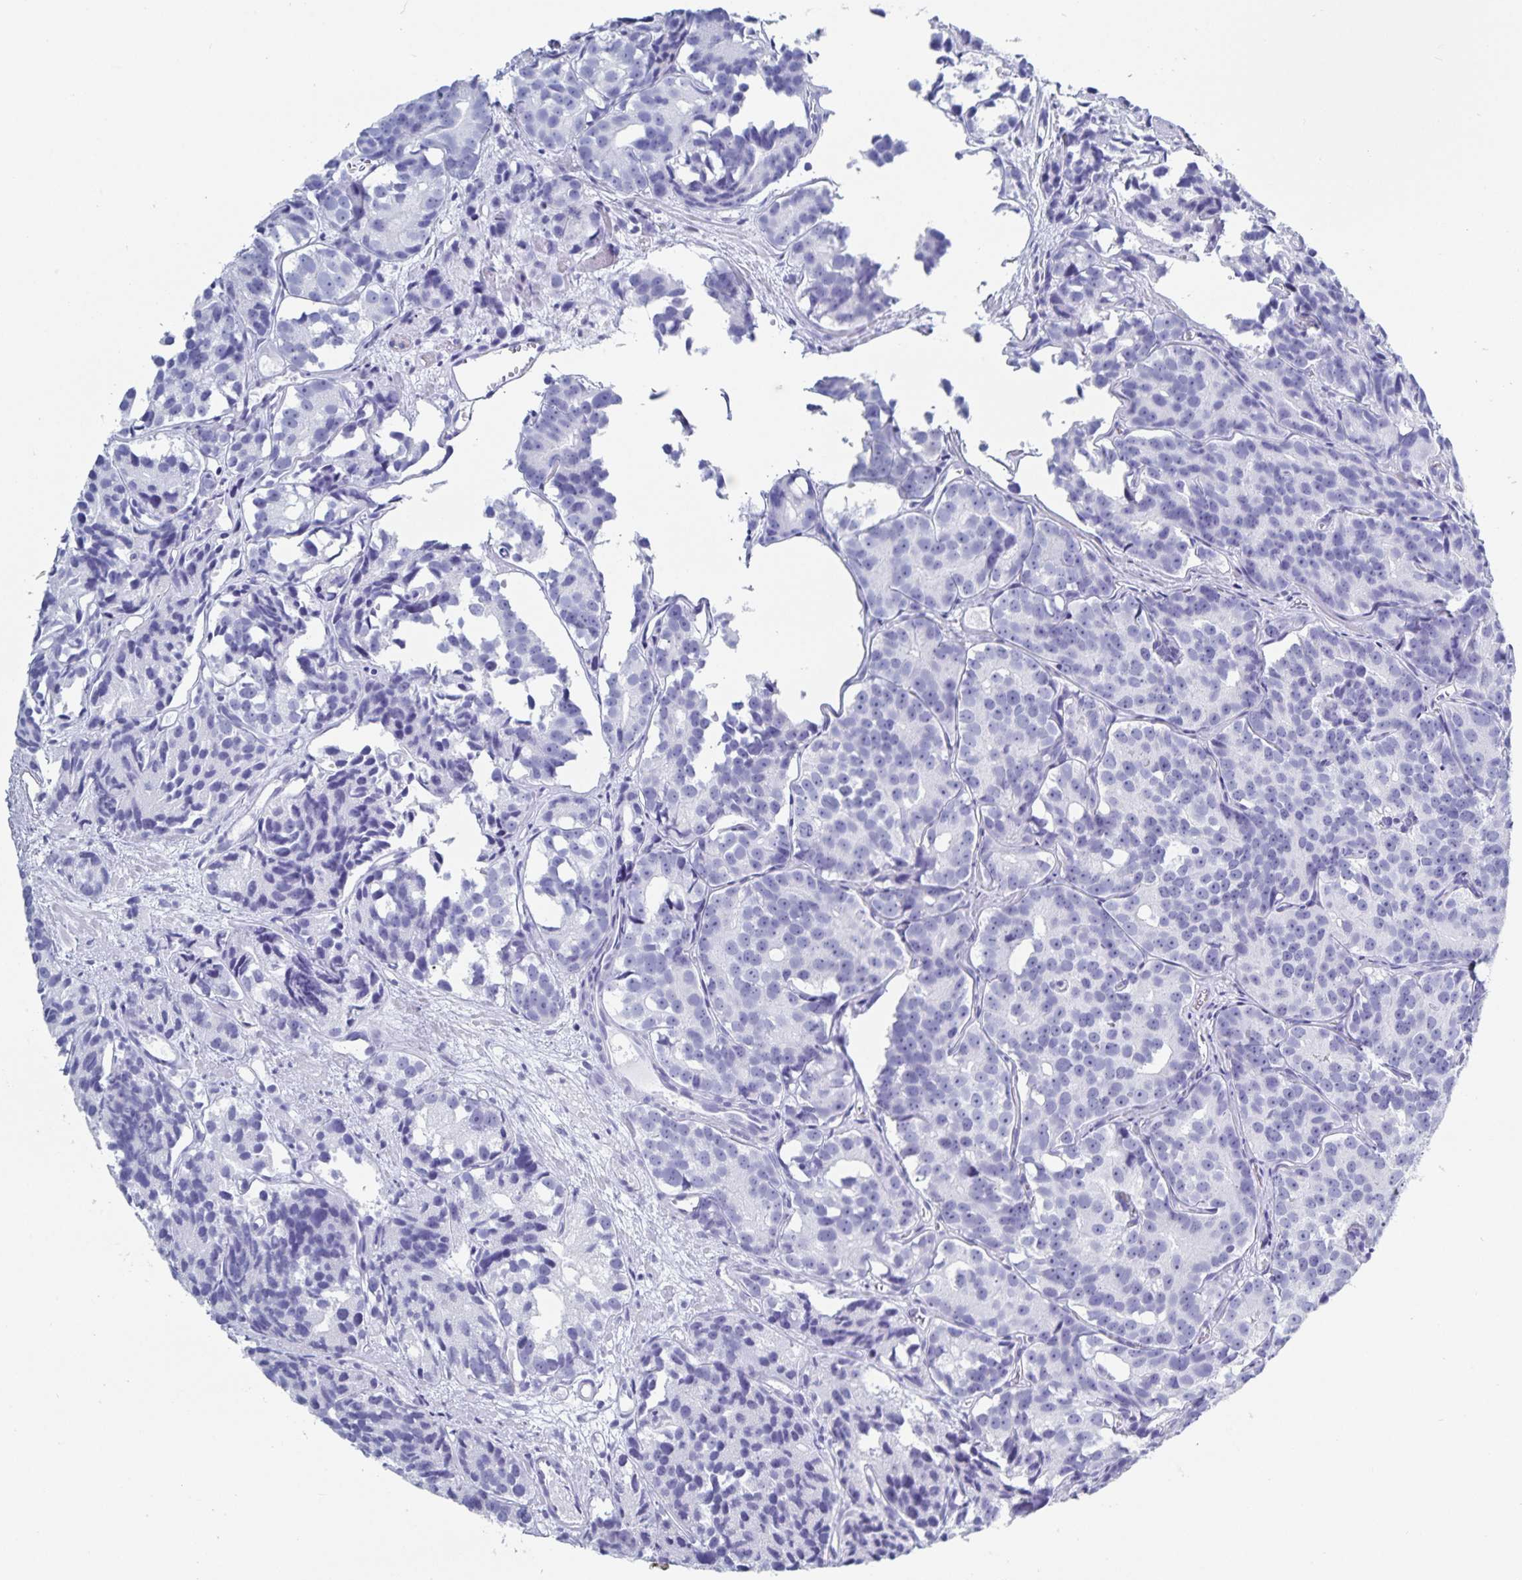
{"staining": {"intensity": "negative", "quantity": "none", "location": "none"}, "tissue": "prostate cancer", "cell_type": "Tumor cells", "image_type": "cancer", "snomed": [{"axis": "morphology", "description": "Adenocarcinoma, High grade"}, {"axis": "topography", "description": "Prostate"}], "caption": "There is no significant staining in tumor cells of prostate cancer (adenocarcinoma (high-grade)). (IHC, brightfield microscopy, high magnification).", "gene": "C19orf73", "patient": {"sex": "male", "age": 77}}